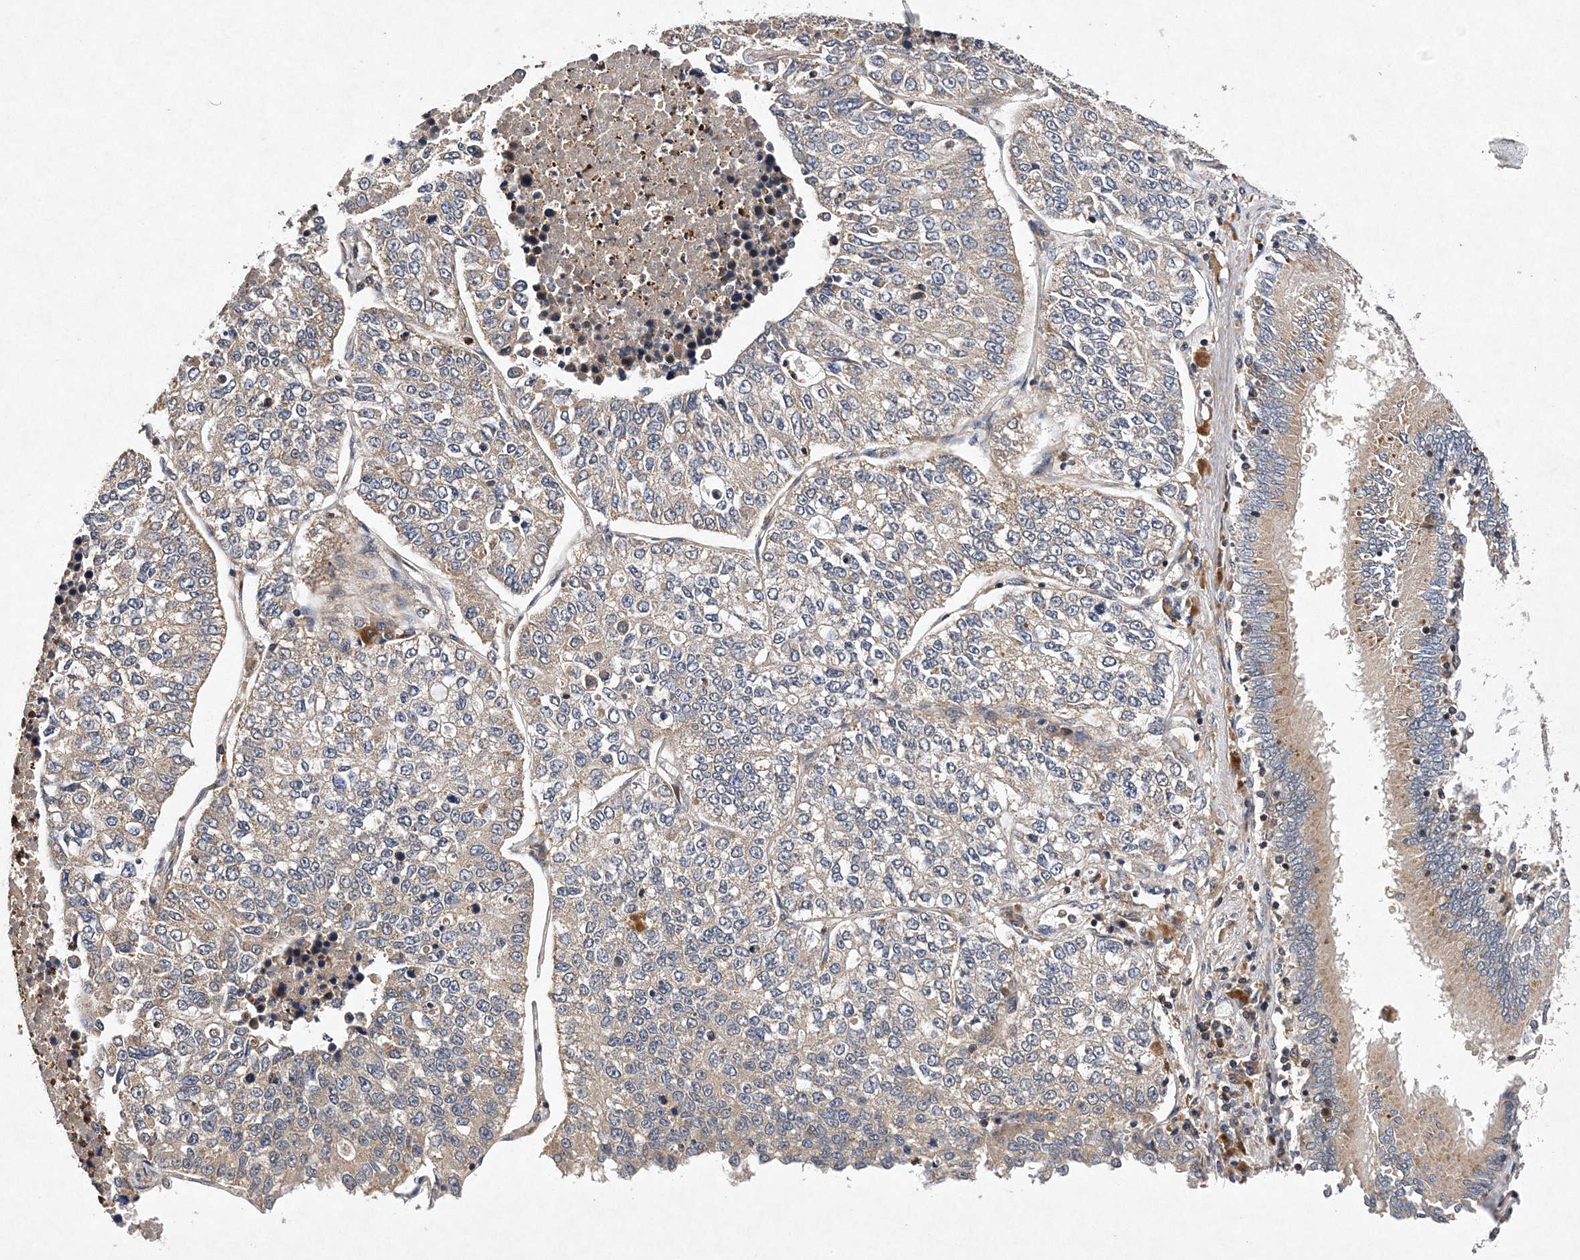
{"staining": {"intensity": "weak", "quantity": "<25%", "location": "cytoplasmic/membranous"}, "tissue": "lung cancer", "cell_type": "Tumor cells", "image_type": "cancer", "snomed": [{"axis": "morphology", "description": "Adenocarcinoma, NOS"}, {"axis": "topography", "description": "Lung"}], "caption": "DAB (3,3'-diaminobenzidine) immunohistochemical staining of human lung cancer exhibits no significant expression in tumor cells.", "gene": "PROSER1", "patient": {"sex": "male", "age": 49}}